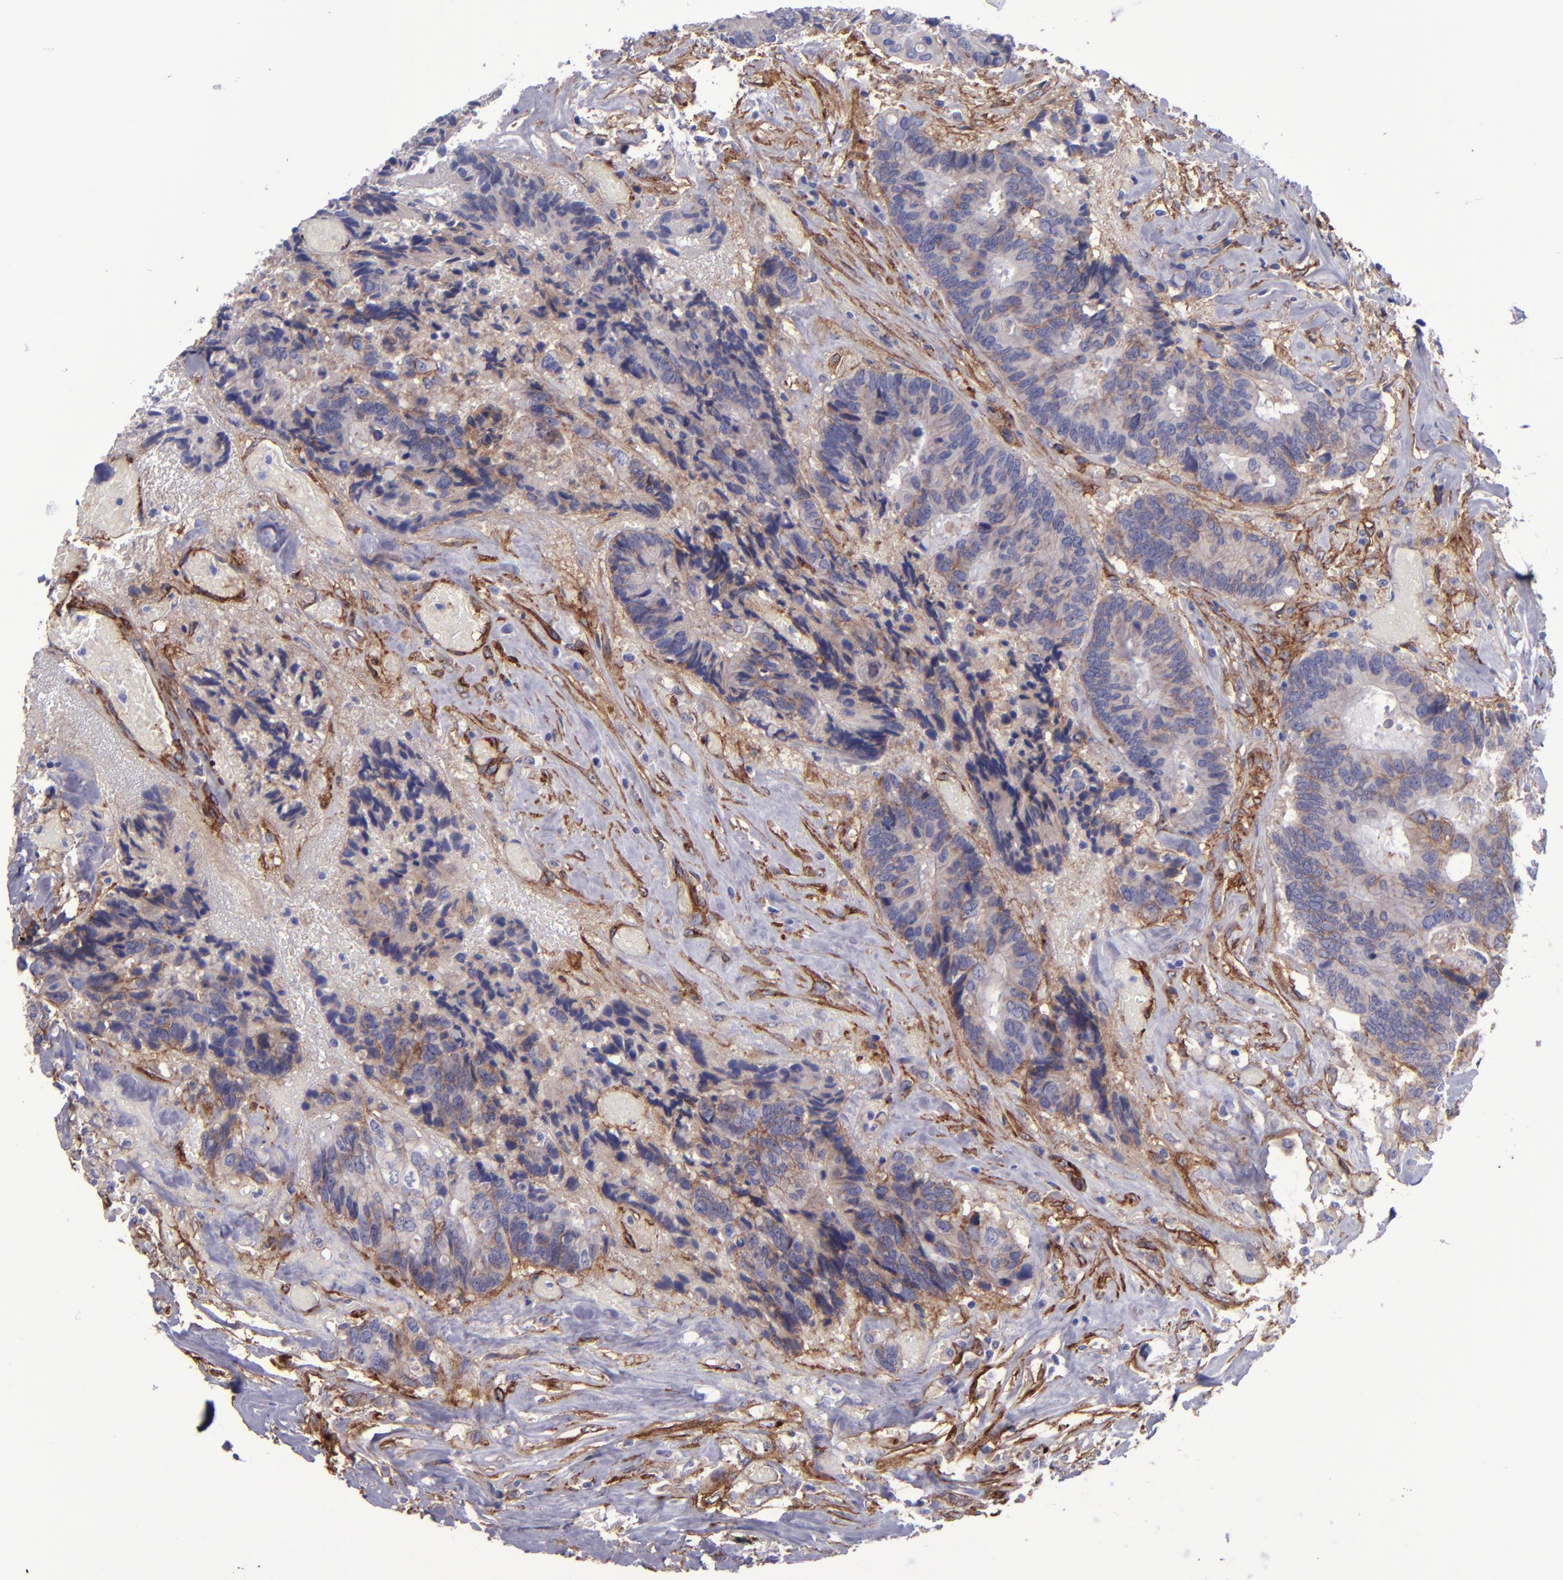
{"staining": {"intensity": "weak", "quantity": "25%-75%", "location": "cytoplasmic/membranous"}, "tissue": "colorectal cancer", "cell_type": "Tumor cells", "image_type": "cancer", "snomed": [{"axis": "morphology", "description": "Adenocarcinoma, NOS"}, {"axis": "topography", "description": "Rectum"}], "caption": "A brown stain shows weak cytoplasmic/membranous staining of a protein in human colorectal cancer (adenocarcinoma) tumor cells.", "gene": "ITGAV", "patient": {"sex": "male", "age": 55}}